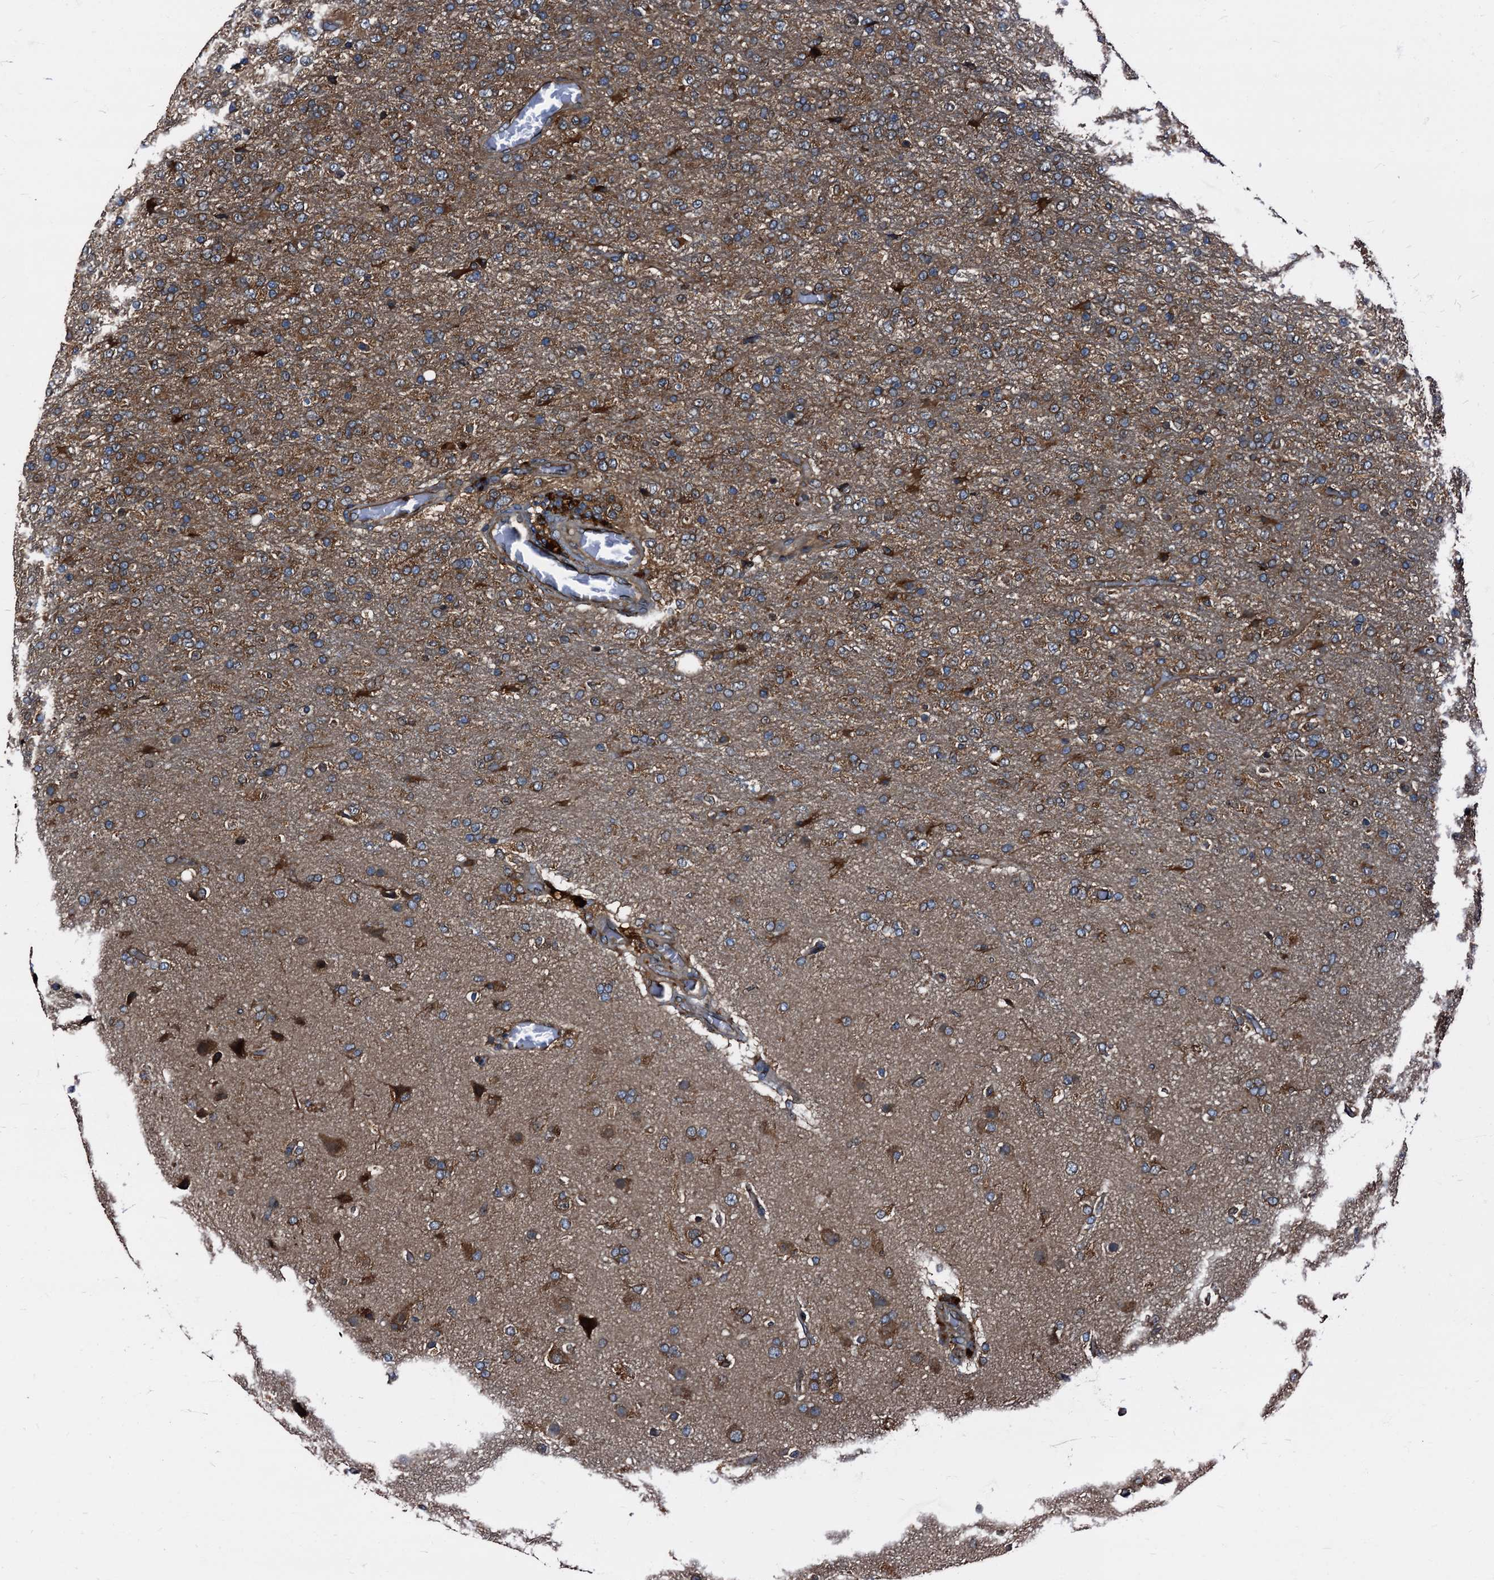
{"staining": {"intensity": "strong", "quantity": ">75%", "location": "cytoplasmic/membranous"}, "tissue": "glioma", "cell_type": "Tumor cells", "image_type": "cancer", "snomed": [{"axis": "morphology", "description": "Glioma, malignant, High grade"}, {"axis": "topography", "description": "Brain"}], "caption": "DAB immunohistochemical staining of glioma demonstrates strong cytoplasmic/membranous protein positivity in approximately >75% of tumor cells.", "gene": "PEX5", "patient": {"sex": "female", "age": 74}}